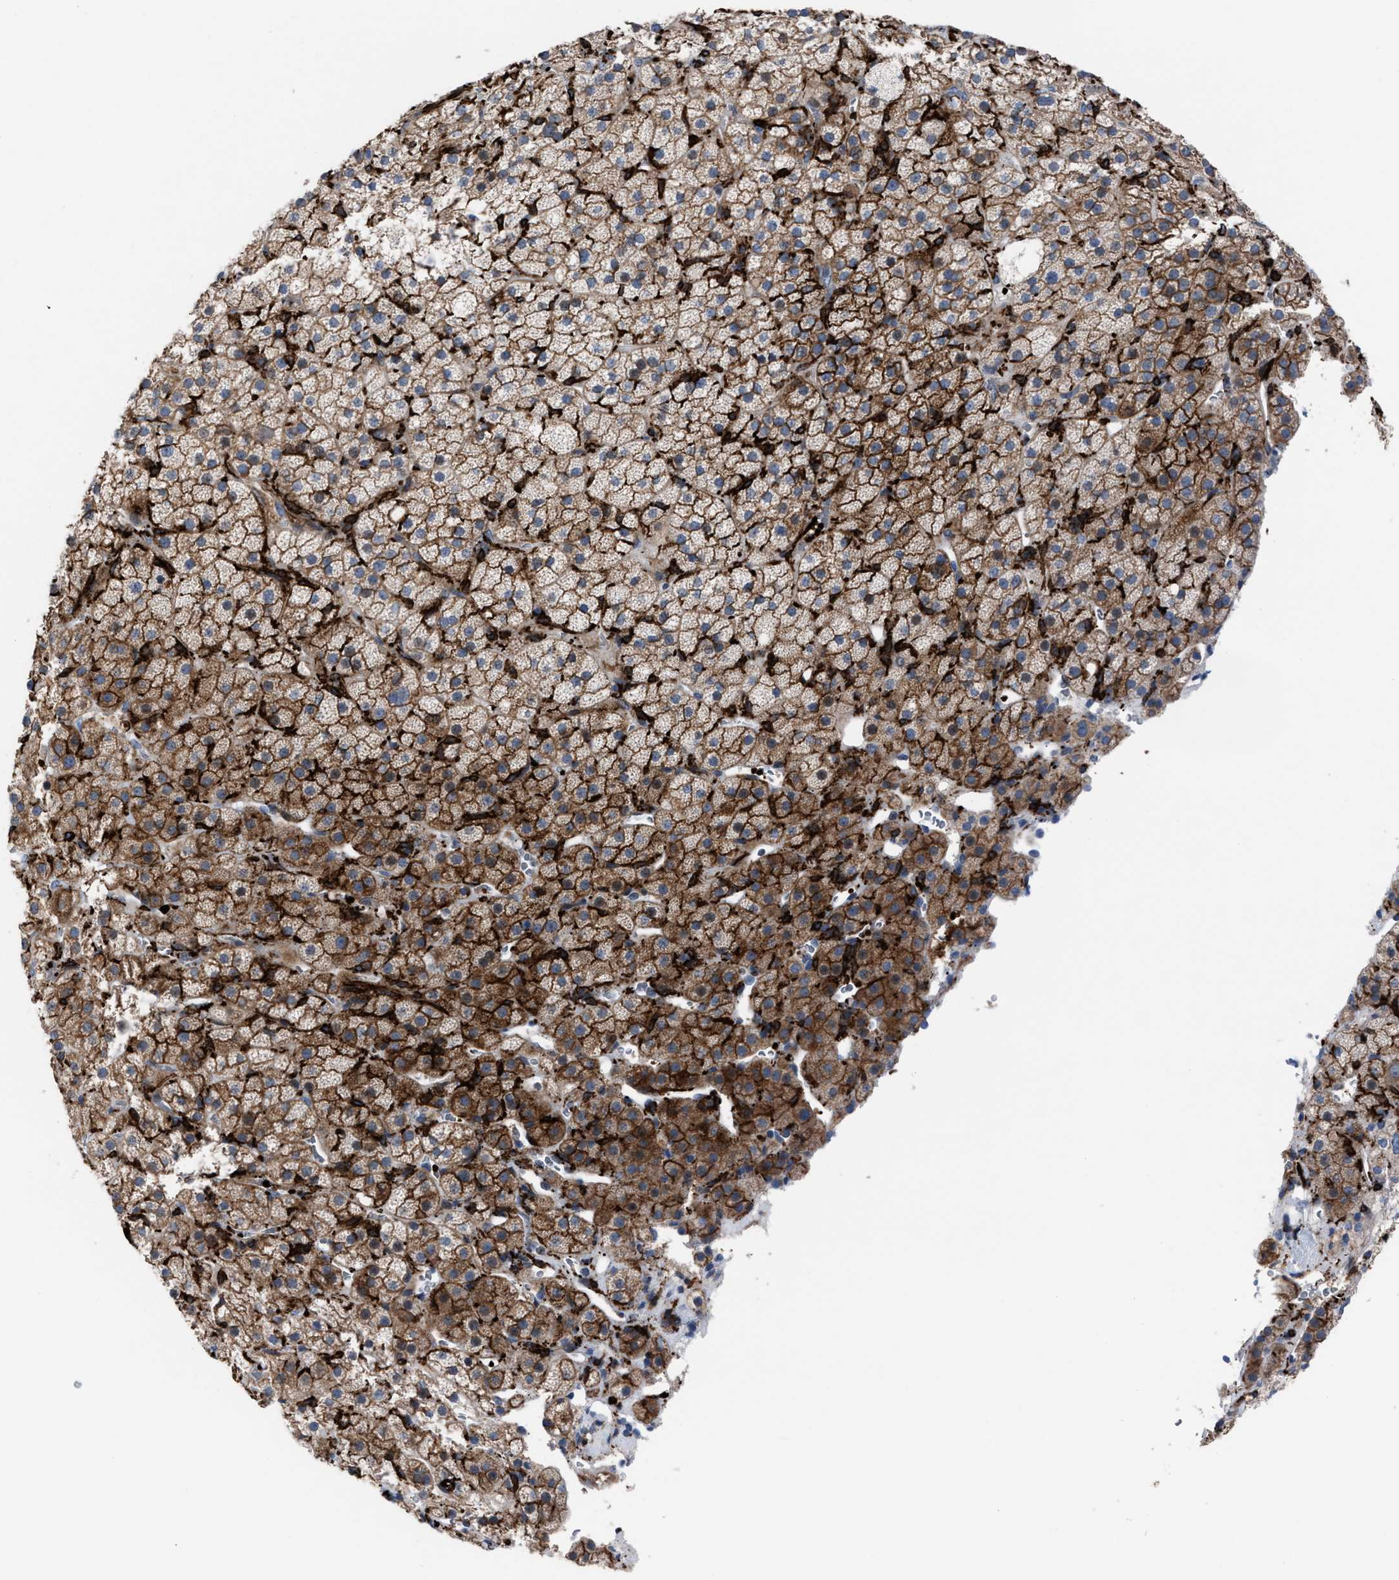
{"staining": {"intensity": "strong", "quantity": ">75%", "location": "cytoplasmic/membranous"}, "tissue": "adrenal gland", "cell_type": "Glandular cells", "image_type": "normal", "snomed": [{"axis": "morphology", "description": "Normal tissue, NOS"}, {"axis": "topography", "description": "Adrenal gland"}], "caption": "Adrenal gland stained with DAB (3,3'-diaminobenzidine) immunohistochemistry demonstrates high levels of strong cytoplasmic/membranous expression in approximately >75% of glandular cells.", "gene": "SLC47A1", "patient": {"sex": "male", "age": 57}}